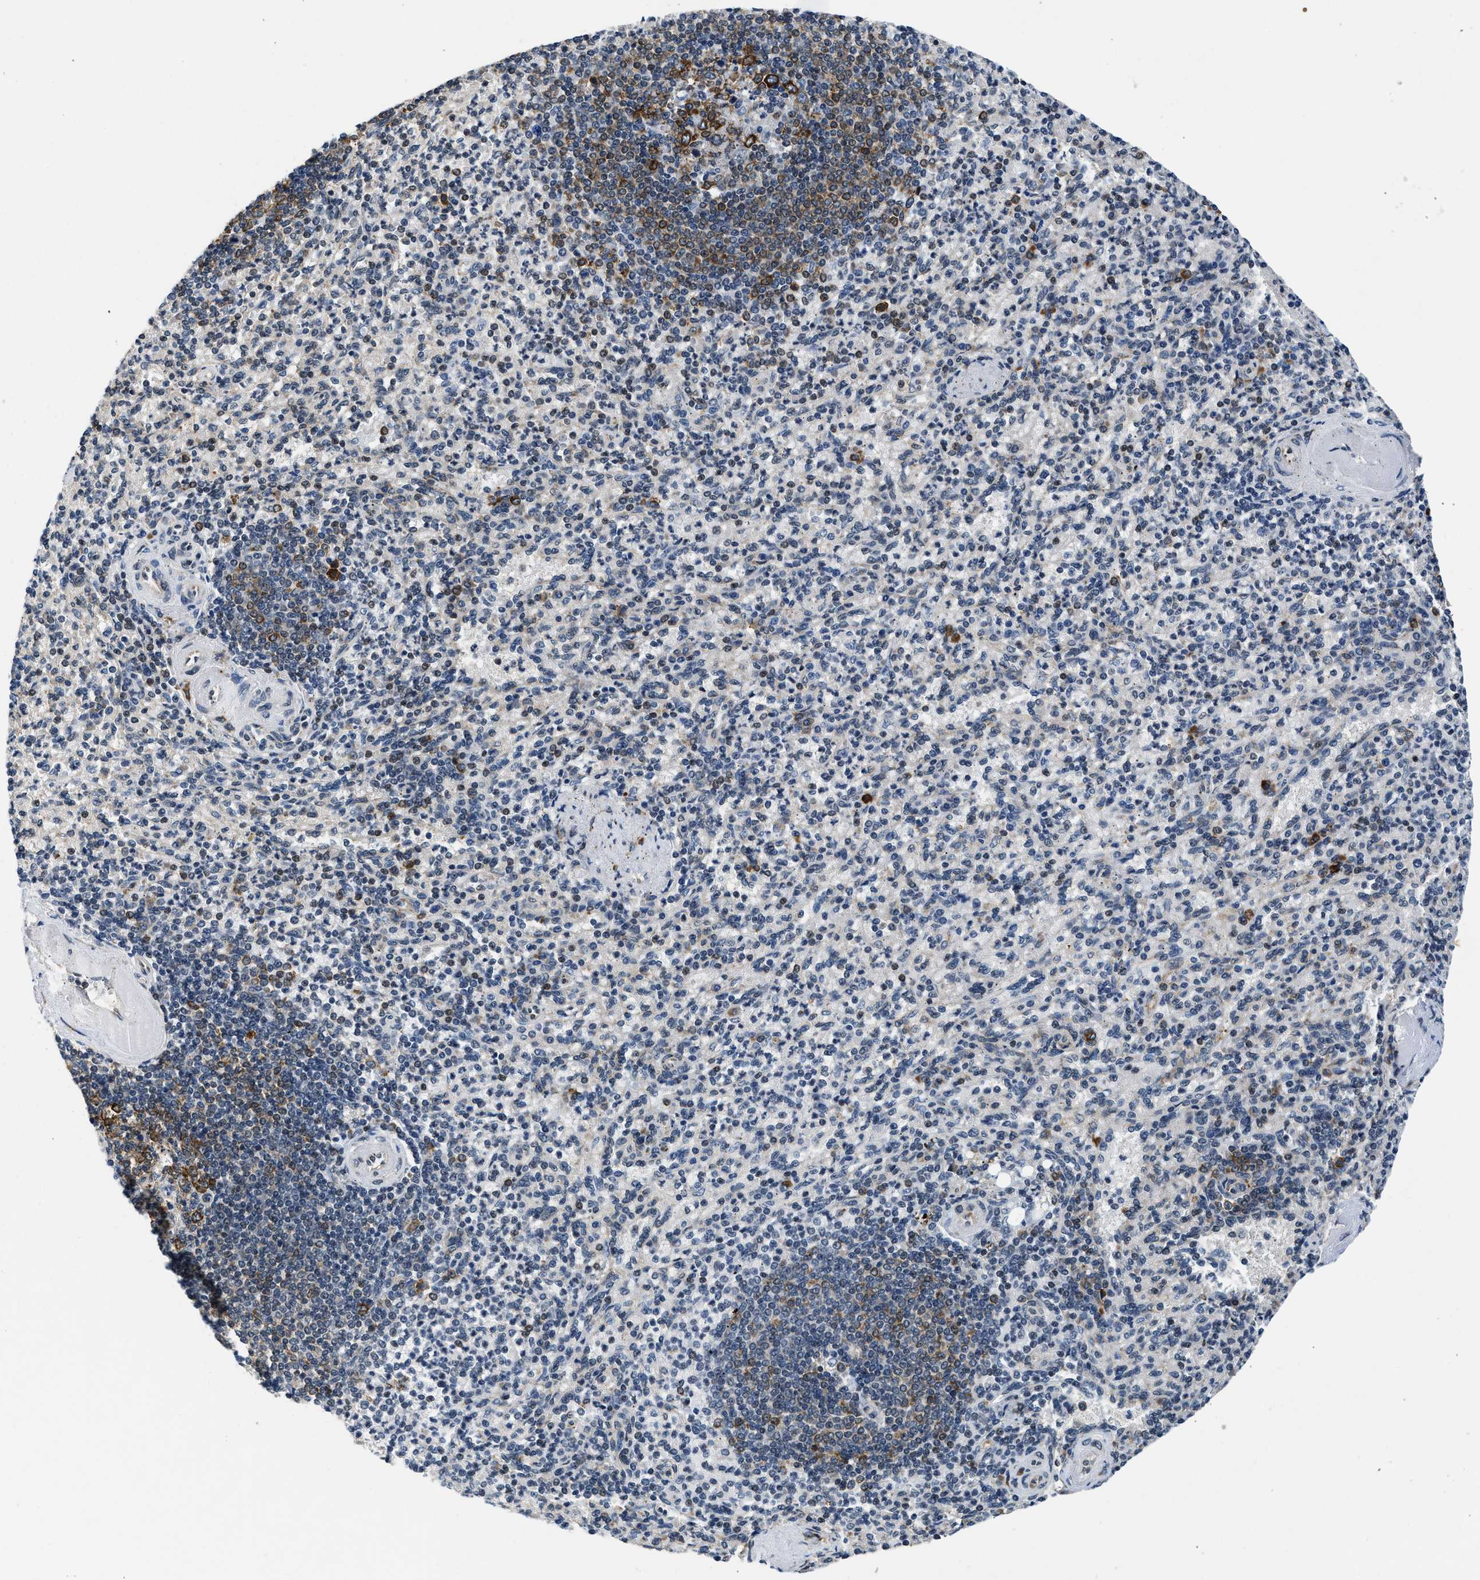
{"staining": {"intensity": "weak", "quantity": "<25%", "location": "cytoplasmic/membranous"}, "tissue": "spleen", "cell_type": "Cells in red pulp", "image_type": "normal", "snomed": [{"axis": "morphology", "description": "Normal tissue, NOS"}, {"axis": "topography", "description": "Spleen"}], "caption": "High power microscopy photomicrograph of an immunohistochemistry photomicrograph of normal spleen, revealing no significant positivity in cells in red pulp.", "gene": "PA2G4", "patient": {"sex": "female", "age": 74}}